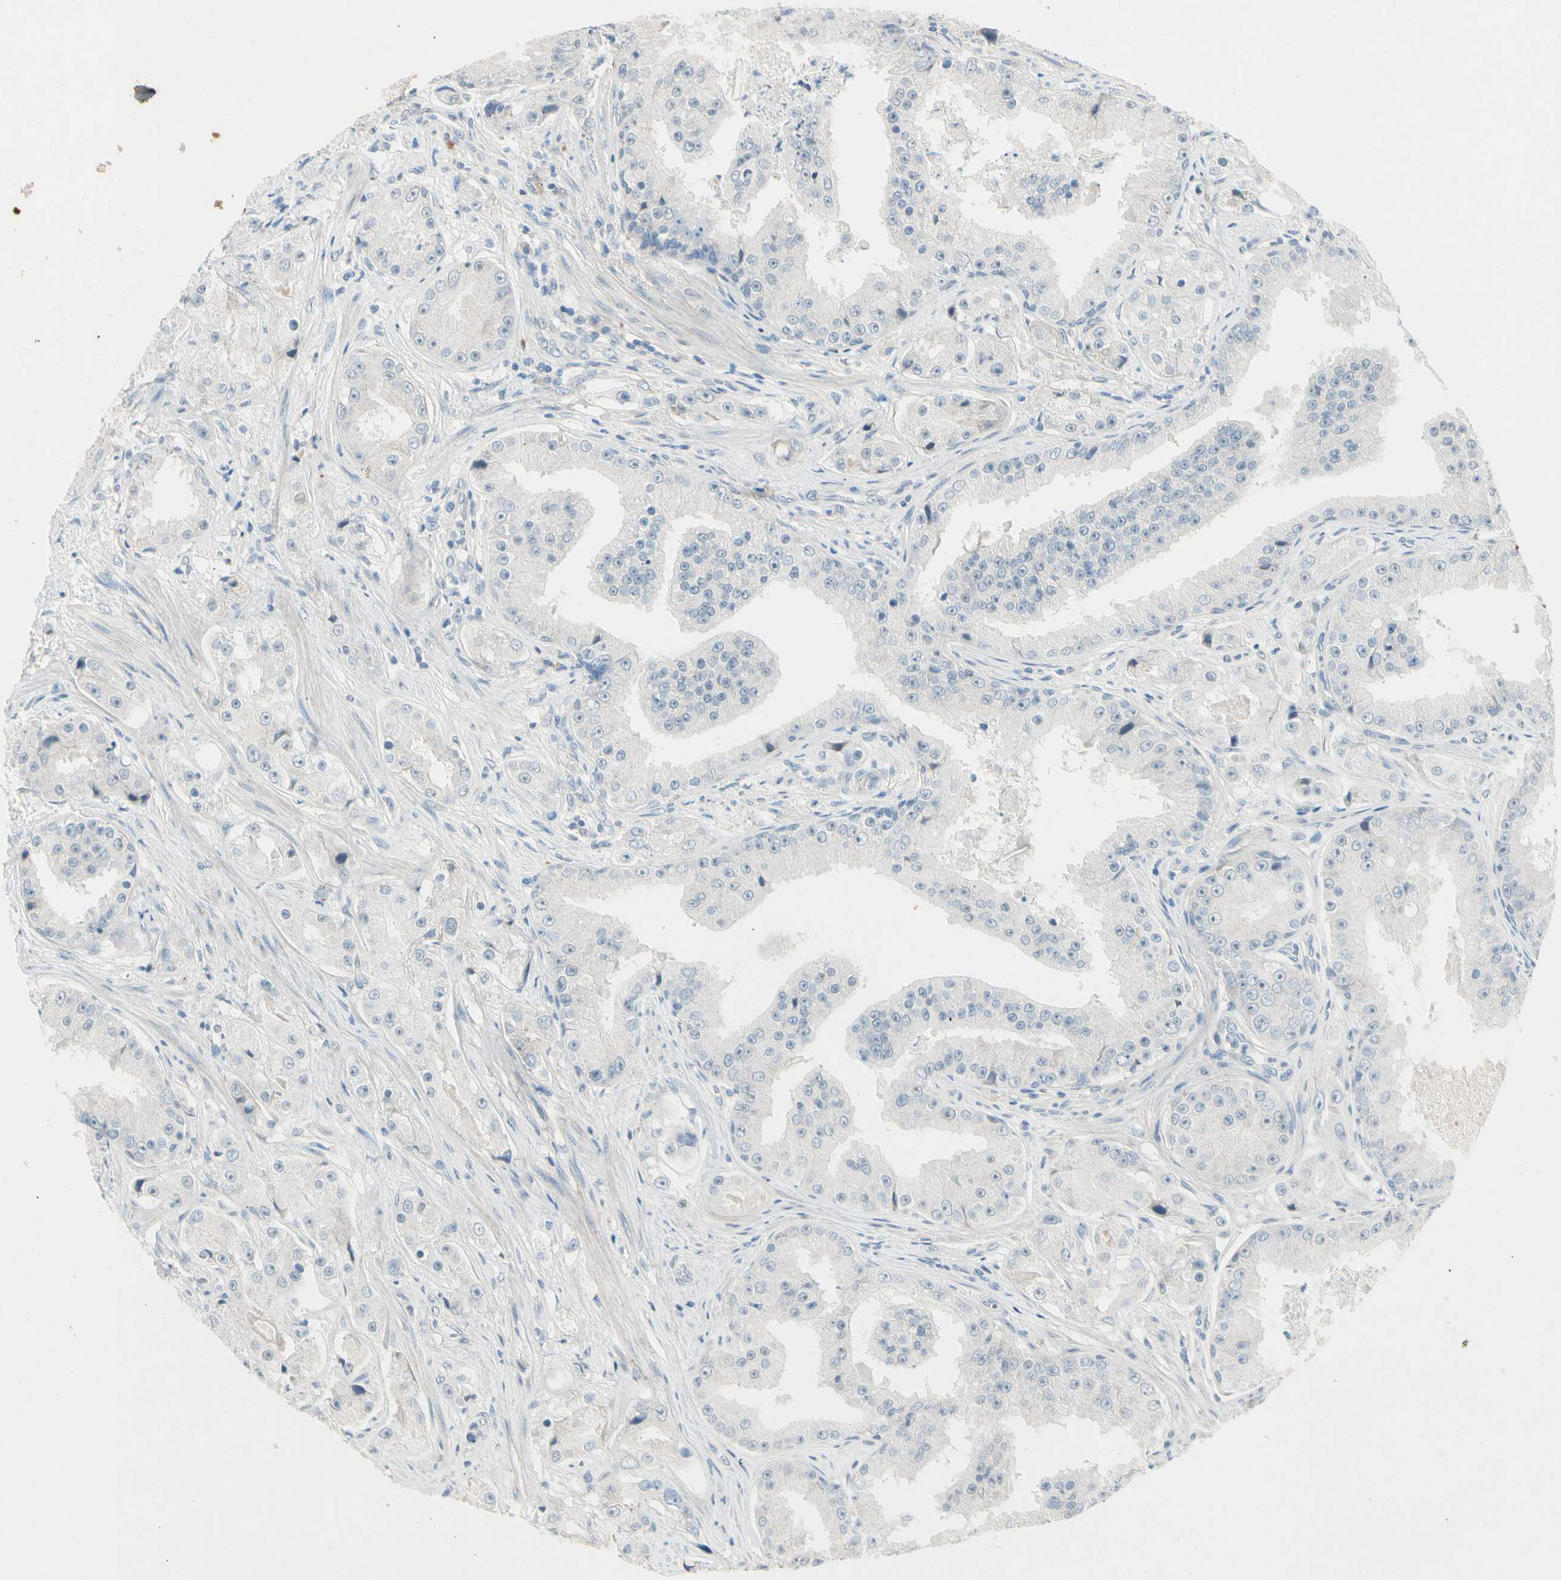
{"staining": {"intensity": "negative", "quantity": "none", "location": "none"}, "tissue": "prostate cancer", "cell_type": "Tumor cells", "image_type": "cancer", "snomed": [{"axis": "morphology", "description": "Adenocarcinoma, High grade"}, {"axis": "topography", "description": "Prostate"}], "caption": "This is an IHC image of prostate cancer (high-grade adenocarcinoma). There is no staining in tumor cells.", "gene": "SERPIND1", "patient": {"sex": "male", "age": 73}}